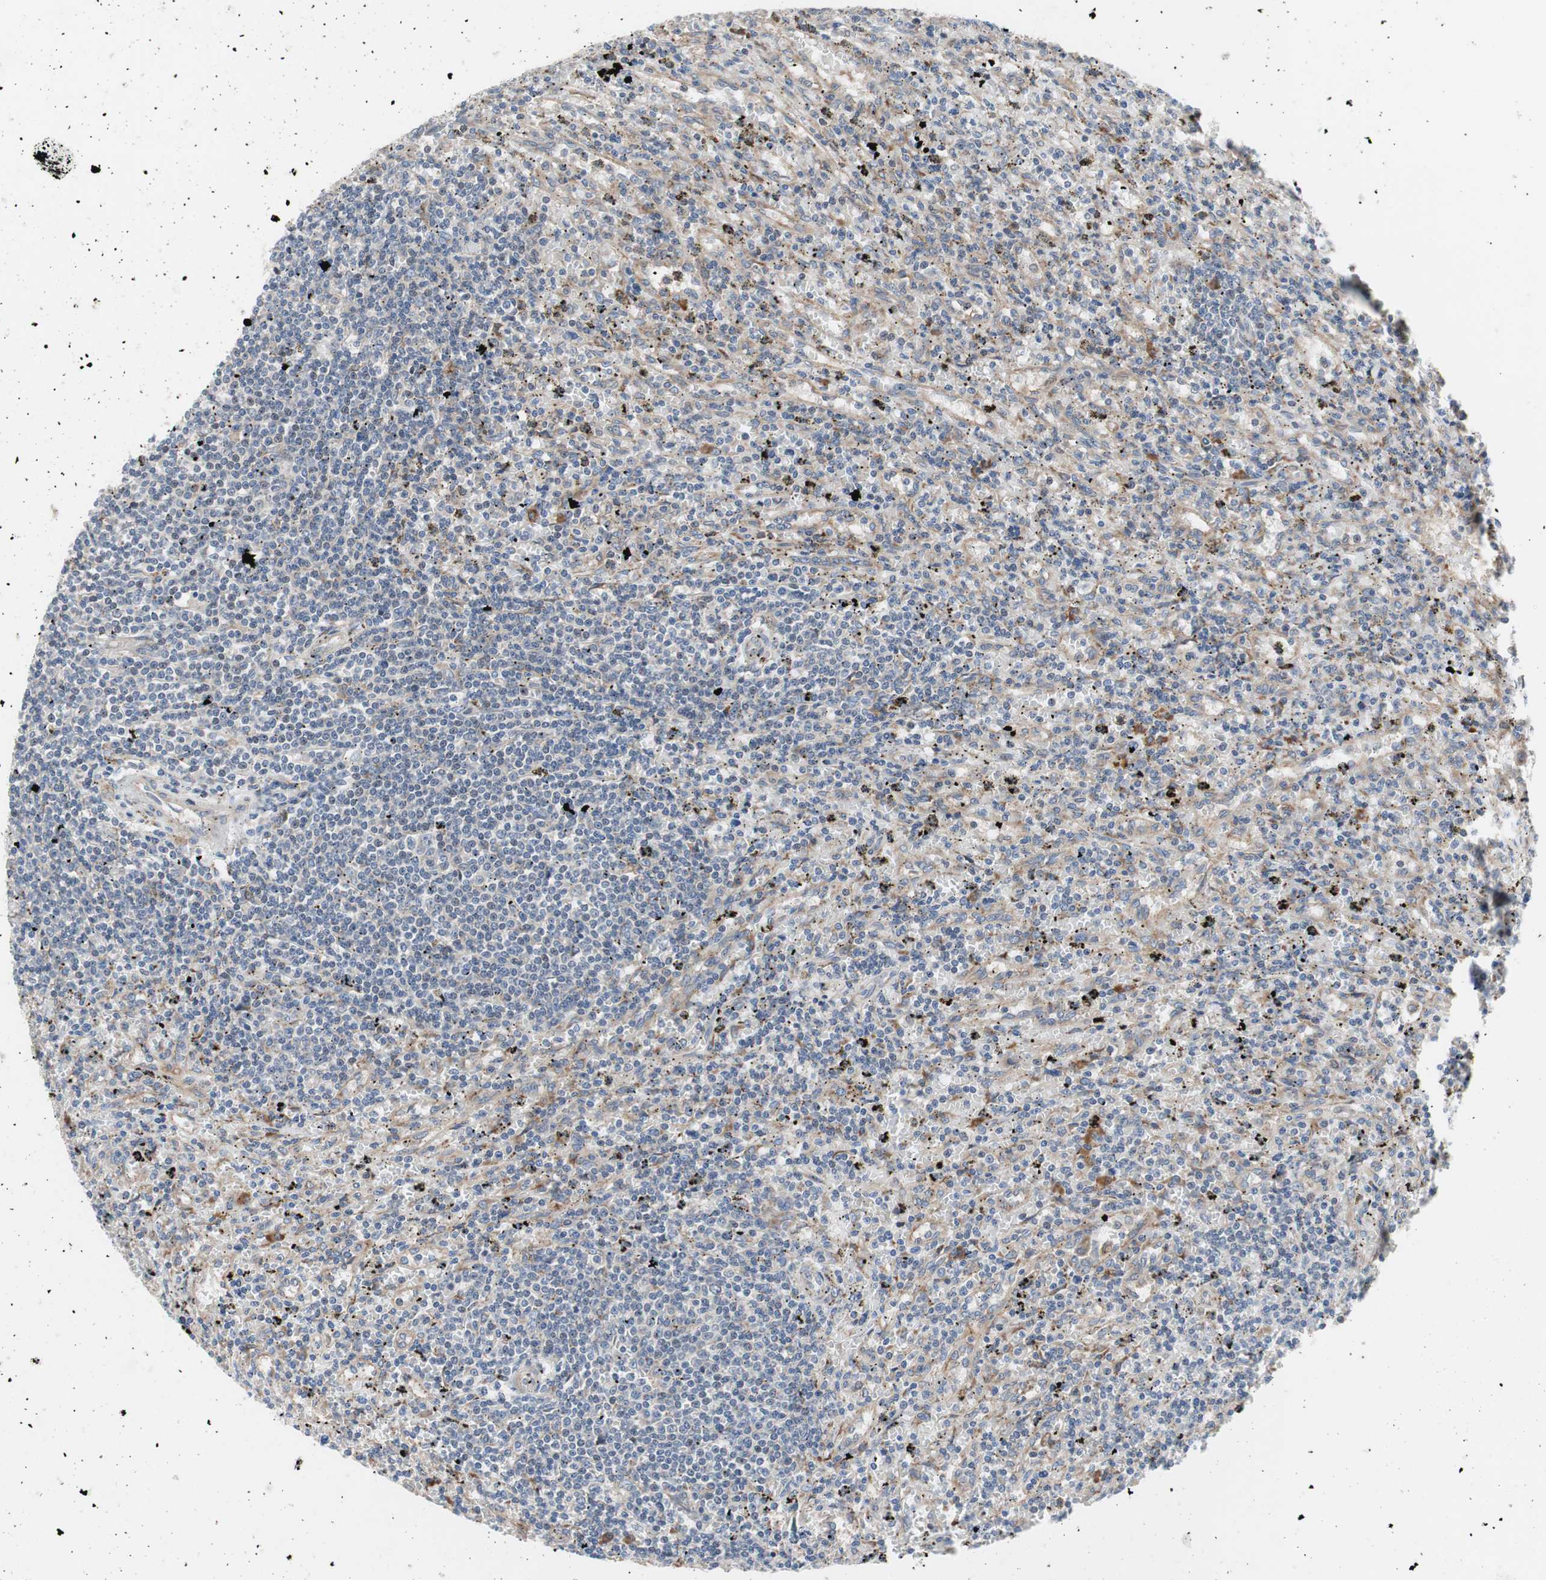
{"staining": {"intensity": "negative", "quantity": "none", "location": "none"}, "tissue": "lymphoma", "cell_type": "Tumor cells", "image_type": "cancer", "snomed": [{"axis": "morphology", "description": "Malignant lymphoma, non-Hodgkin's type, Low grade"}, {"axis": "topography", "description": "Spleen"}], "caption": "The micrograph shows no staining of tumor cells in lymphoma.", "gene": "KANSL1", "patient": {"sex": "male", "age": 76}}